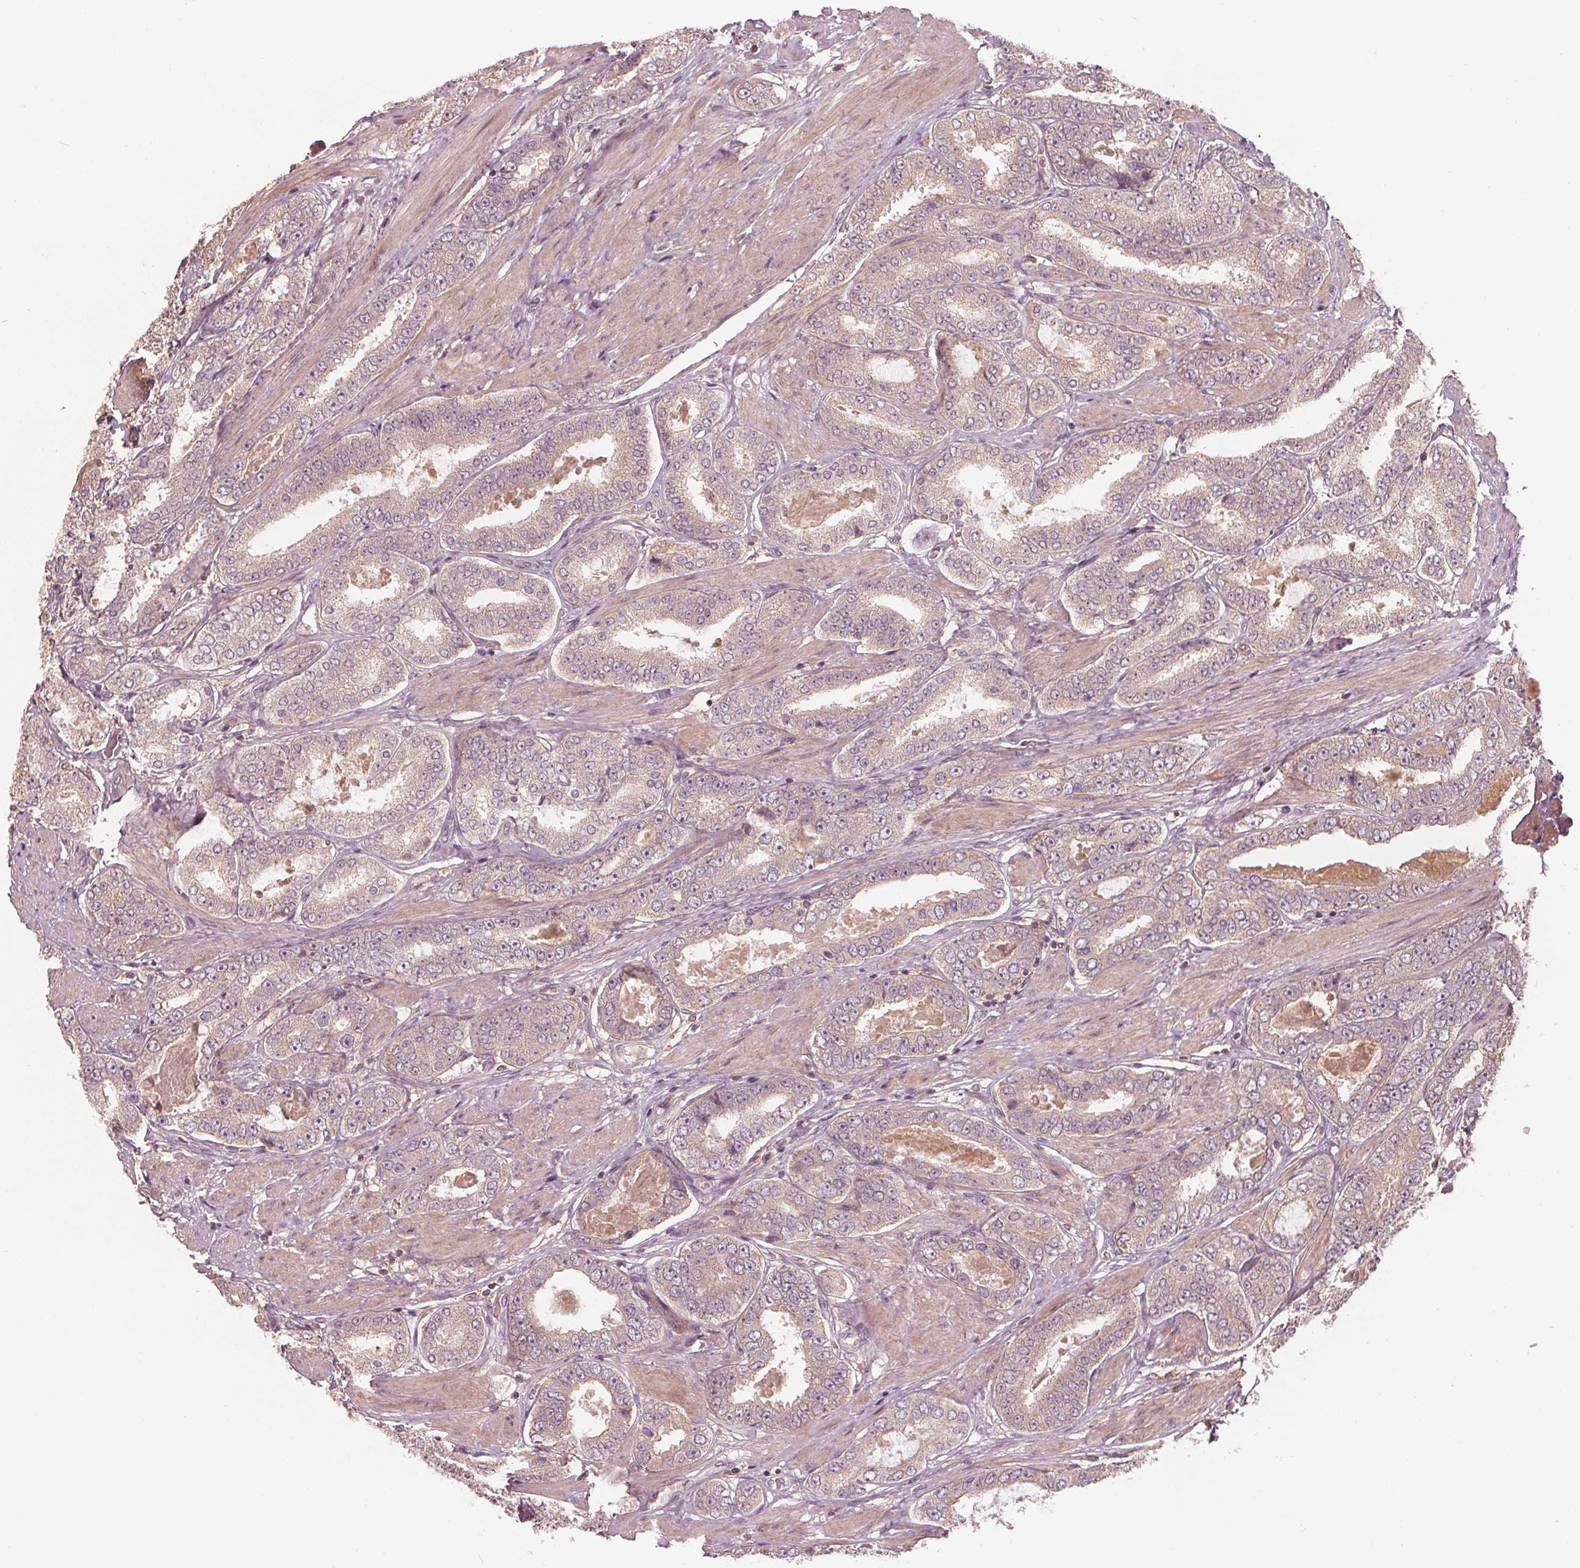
{"staining": {"intensity": "weak", "quantity": "25%-75%", "location": "cytoplasmic/membranous"}, "tissue": "prostate cancer", "cell_type": "Tumor cells", "image_type": "cancer", "snomed": [{"axis": "morphology", "description": "Adenocarcinoma, High grade"}, {"axis": "topography", "description": "Prostate"}], "caption": "Prostate cancer stained with a brown dye displays weak cytoplasmic/membranous positive staining in approximately 25%-75% of tumor cells.", "gene": "GNB2", "patient": {"sex": "male", "age": 63}}